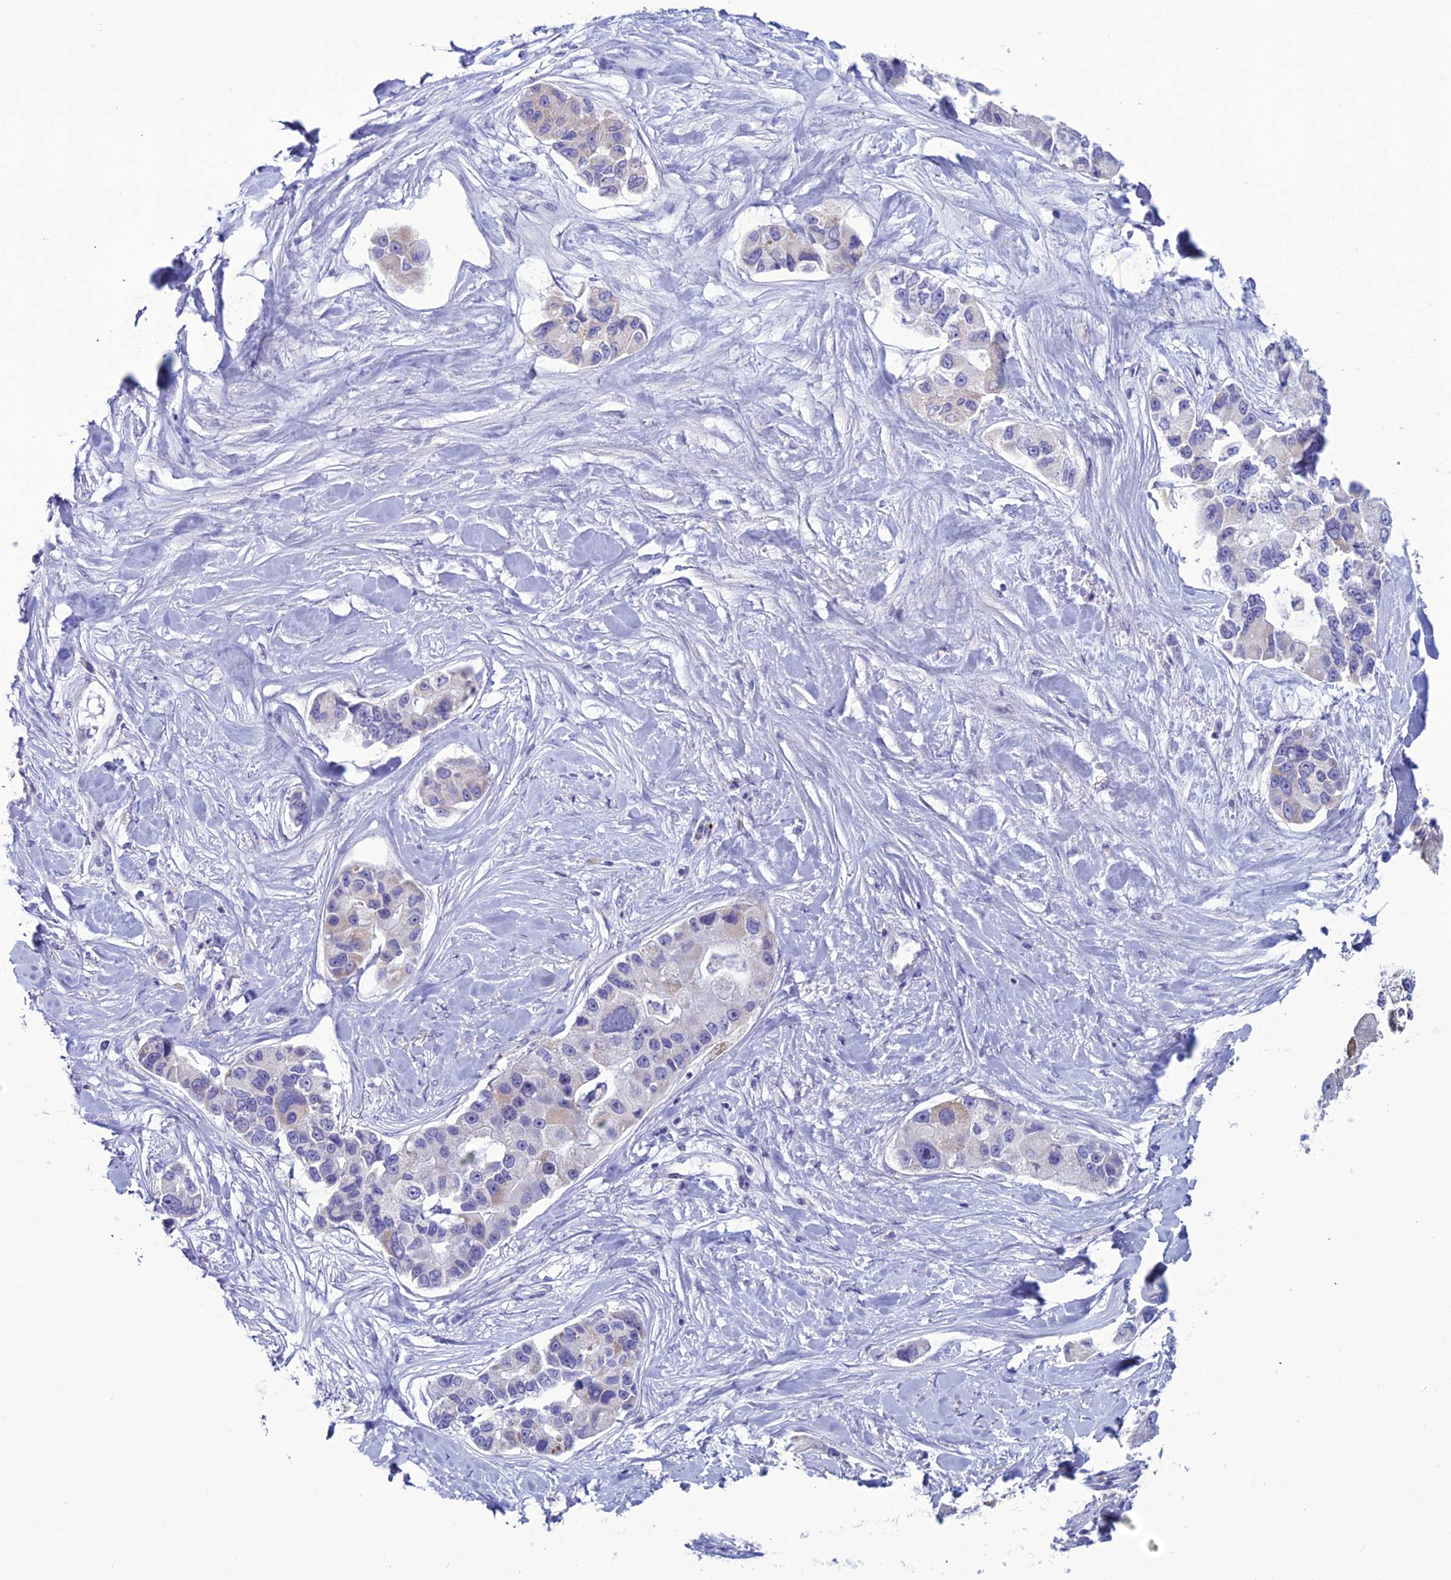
{"staining": {"intensity": "weak", "quantity": "<25%", "location": "cytoplasmic/membranous"}, "tissue": "lung cancer", "cell_type": "Tumor cells", "image_type": "cancer", "snomed": [{"axis": "morphology", "description": "Adenocarcinoma, NOS"}, {"axis": "topography", "description": "Lung"}], "caption": "Tumor cells are negative for brown protein staining in lung cancer (adenocarcinoma).", "gene": "C21orf140", "patient": {"sex": "female", "age": 54}}